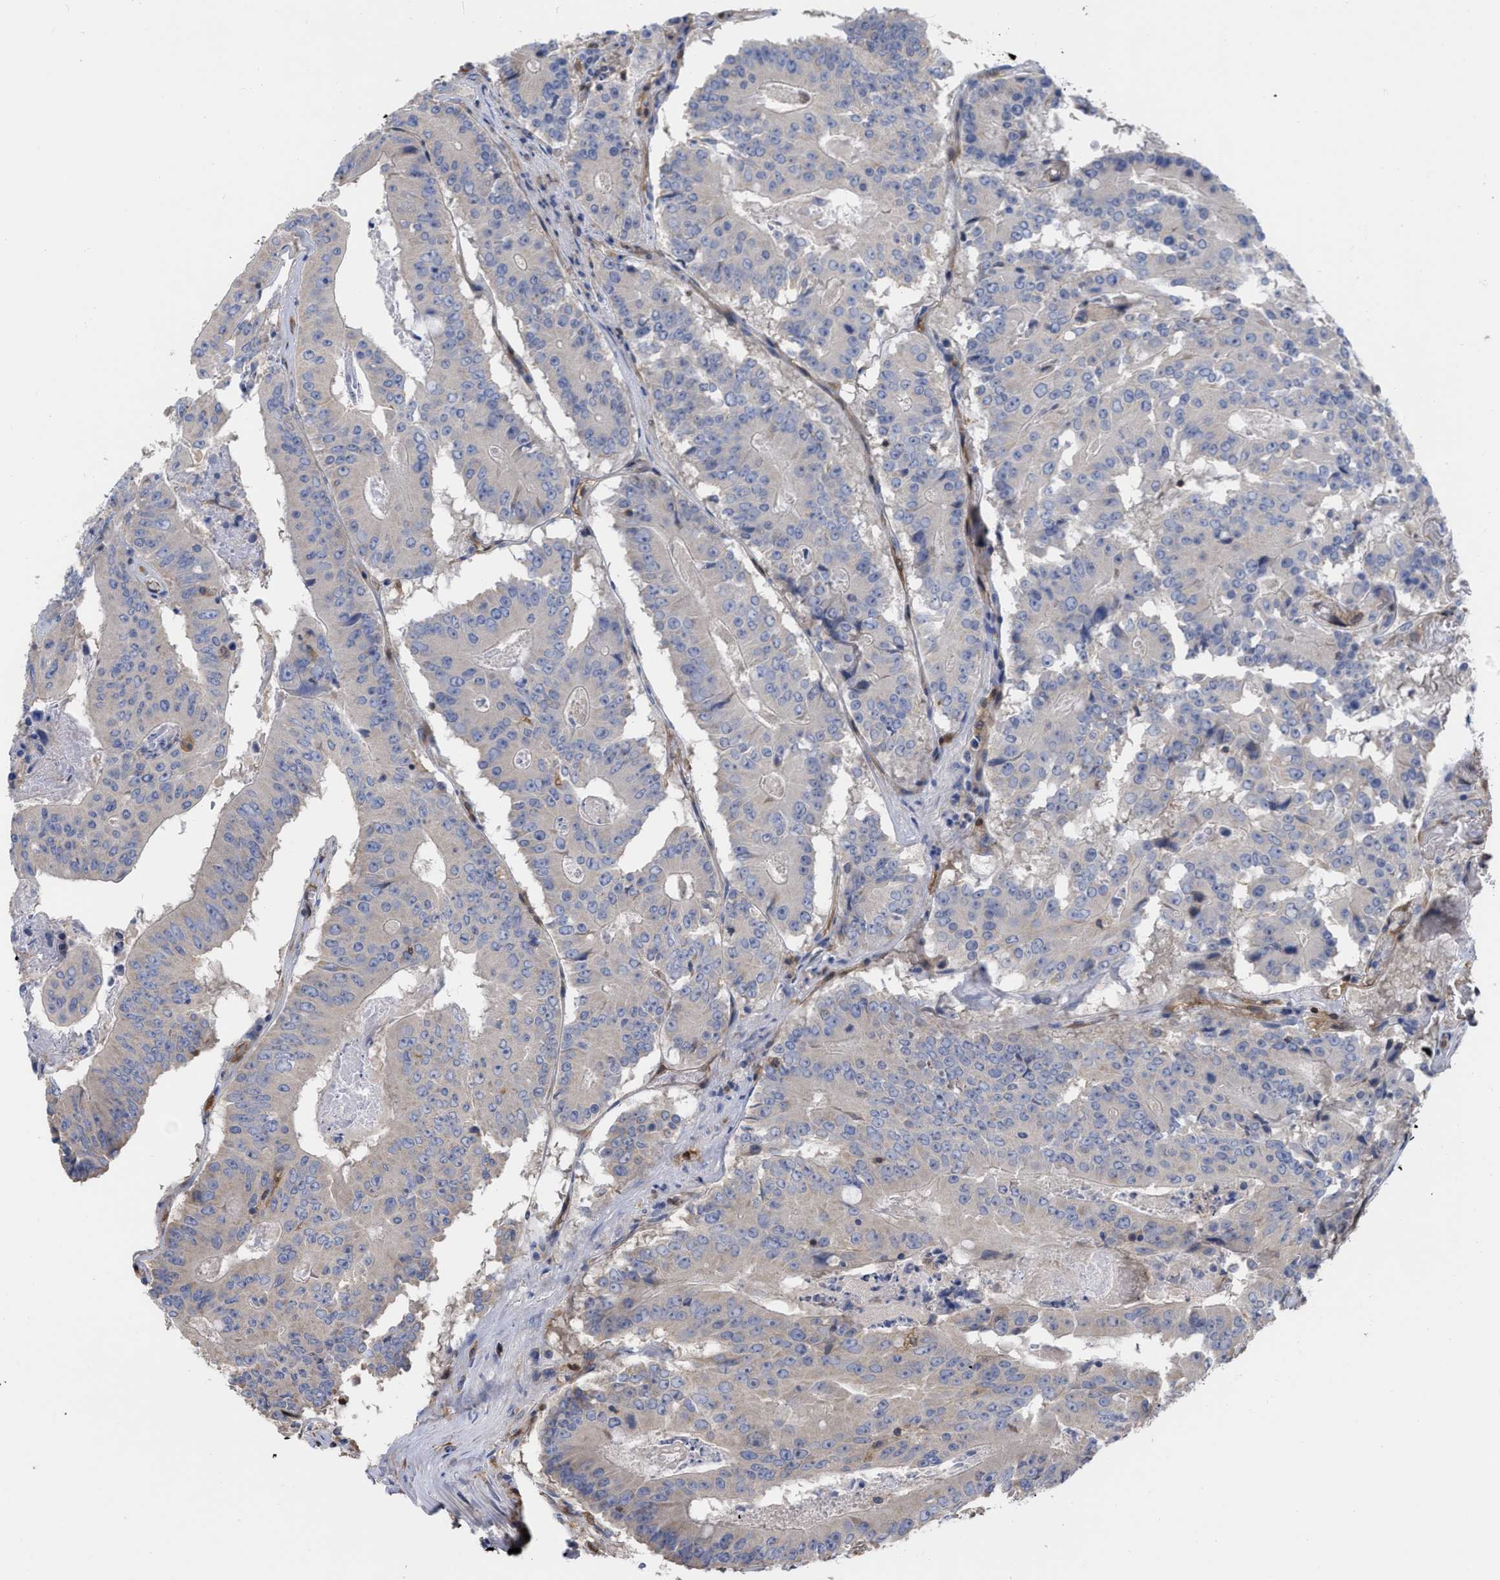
{"staining": {"intensity": "weak", "quantity": "<25%", "location": "cytoplasmic/membranous"}, "tissue": "colorectal cancer", "cell_type": "Tumor cells", "image_type": "cancer", "snomed": [{"axis": "morphology", "description": "Adenocarcinoma, NOS"}, {"axis": "topography", "description": "Colon"}], "caption": "DAB (3,3'-diaminobenzidine) immunohistochemical staining of colorectal adenocarcinoma exhibits no significant expression in tumor cells. (DAB immunohistochemistry visualized using brightfield microscopy, high magnification).", "gene": "GIMAP4", "patient": {"sex": "male", "age": 87}}